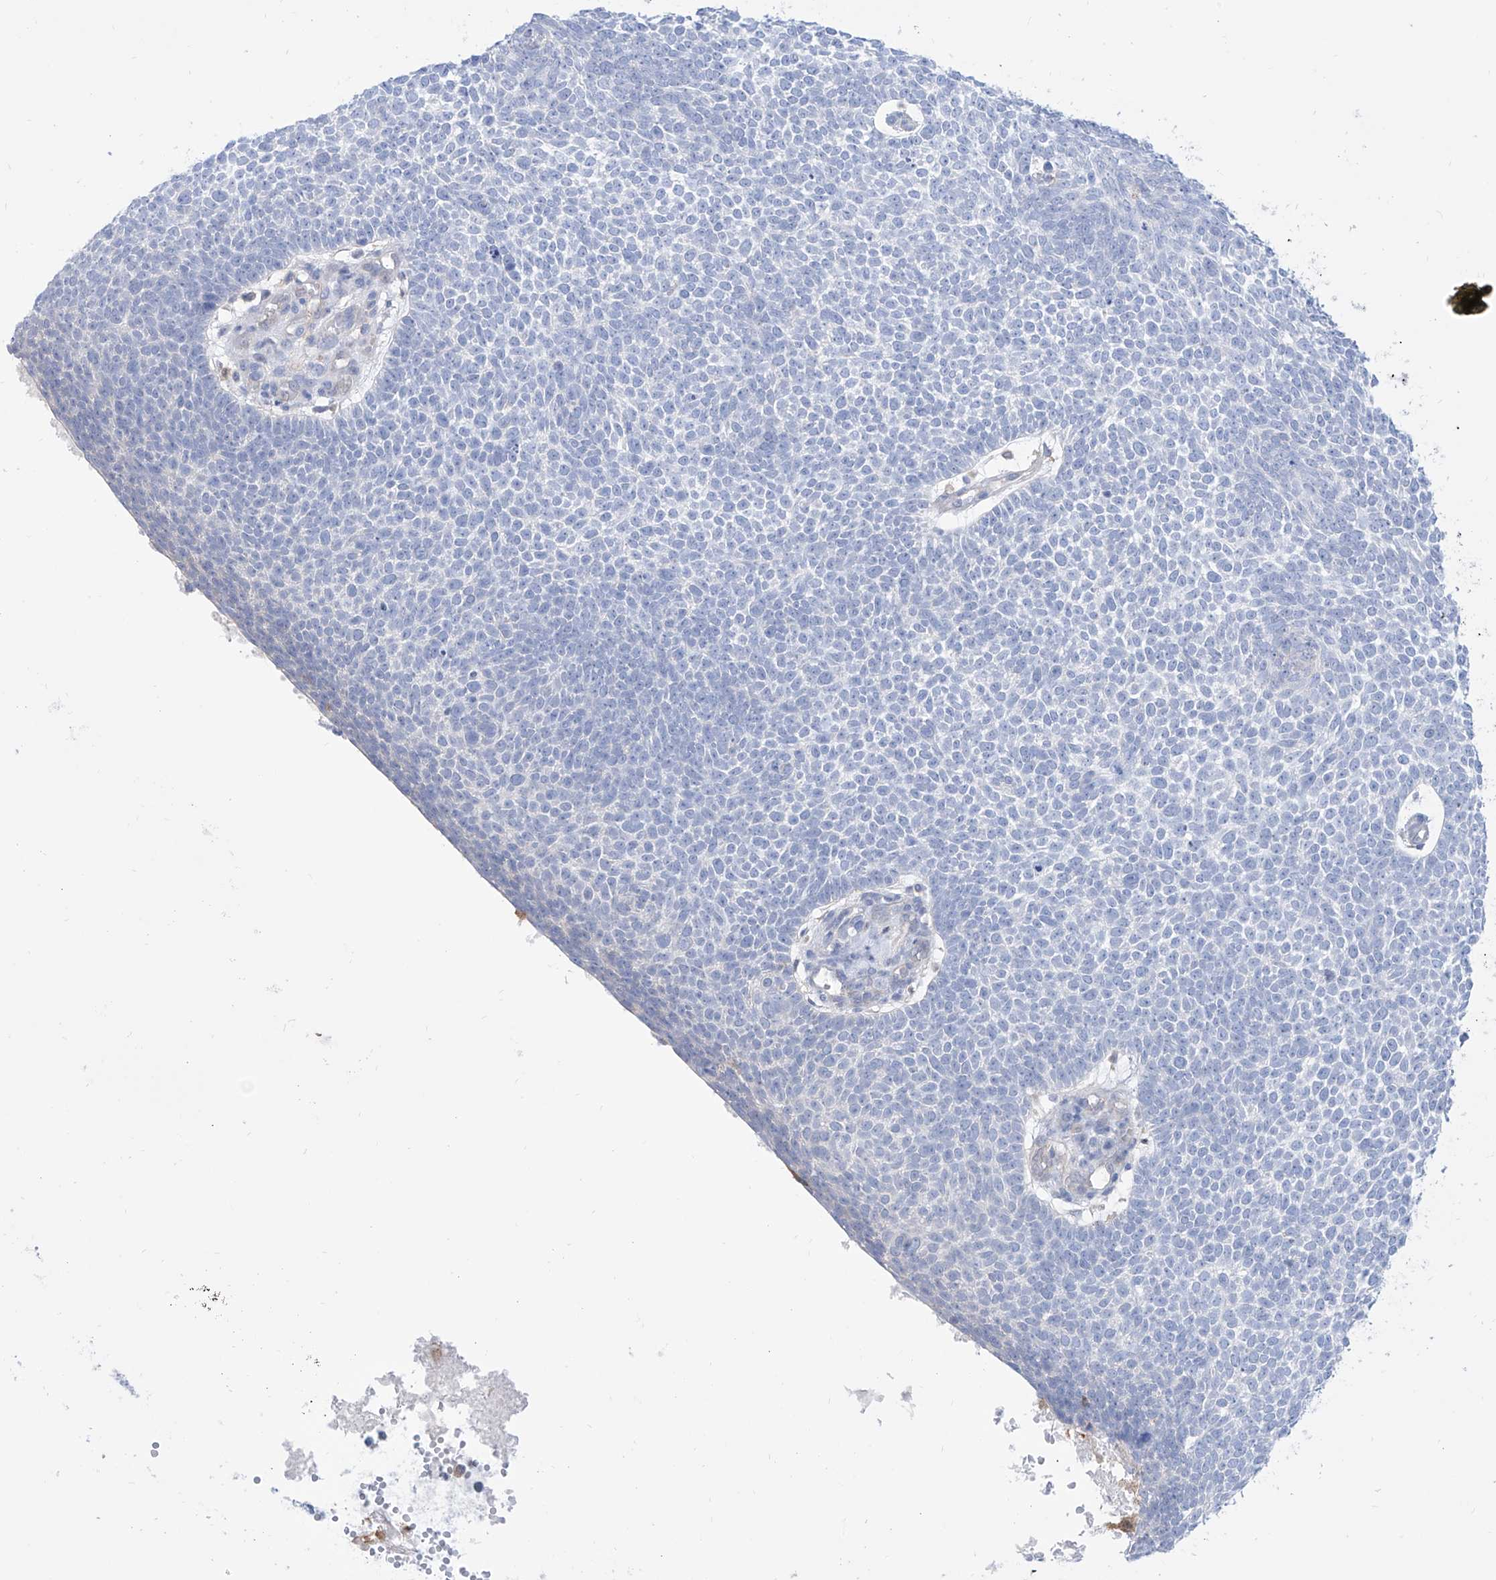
{"staining": {"intensity": "negative", "quantity": "none", "location": "none"}, "tissue": "skin cancer", "cell_type": "Tumor cells", "image_type": "cancer", "snomed": [{"axis": "morphology", "description": "Basal cell carcinoma"}, {"axis": "topography", "description": "Skin"}], "caption": "Tumor cells are negative for protein expression in human skin cancer (basal cell carcinoma).", "gene": "PDXK", "patient": {"sex": "female", "age": 81}}